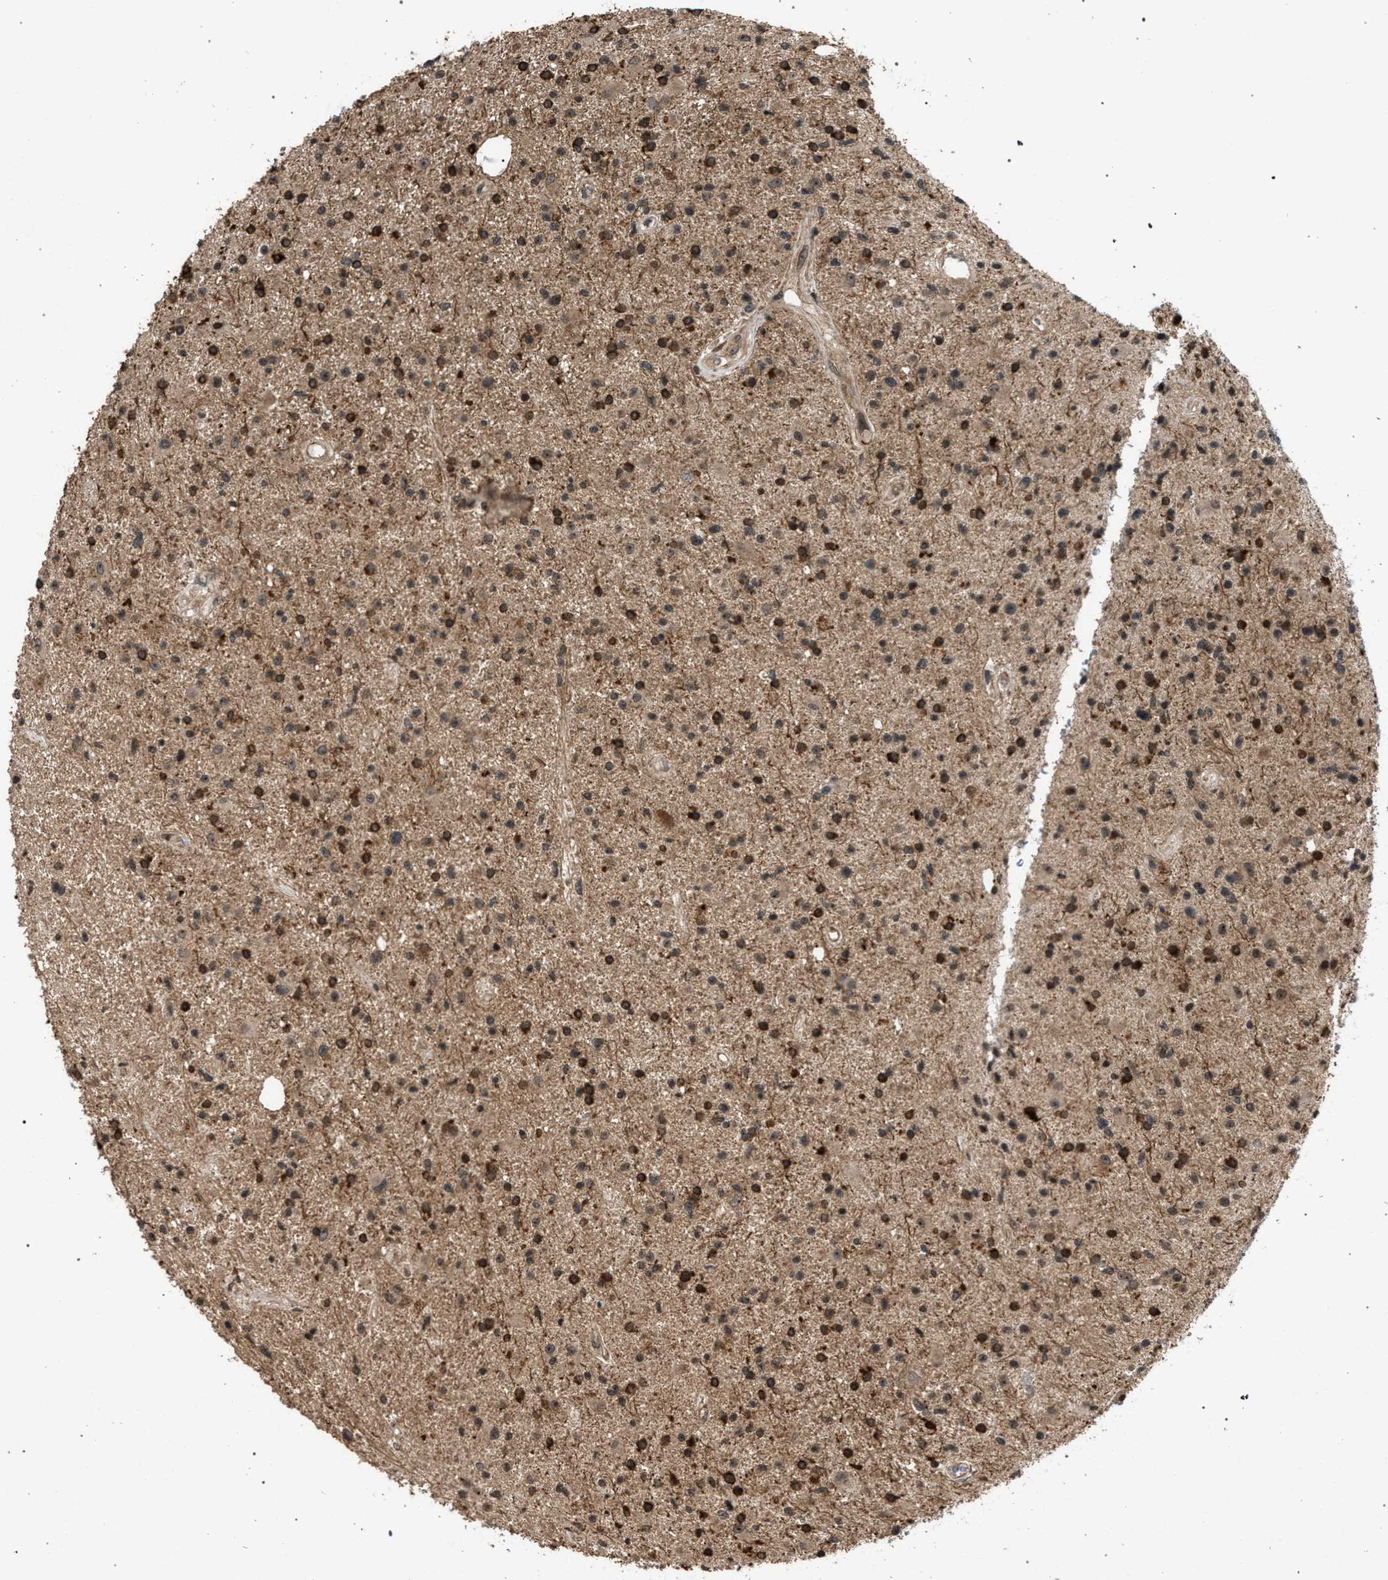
{"staining": {"intensity": "moderate", "quantity": ">75%", "location": "cytoplasmic/membranous"}, "tissue": "glioma", "cell_type": "Tumor cells", "image_type": "cancer", "snomed": [{"axis": "morphology", "description": "Glioma, malignant, High grade"}, {"axis": "topography", "description": "Brain"}], "caption": "The micrograph exhibits staining of glioma, revealing moderate cytoplasmic/membranous protein positivity (brown color) within tumor cells.", "gene": "IRAK4", "patient": {"sex": "male", "age": 33}}